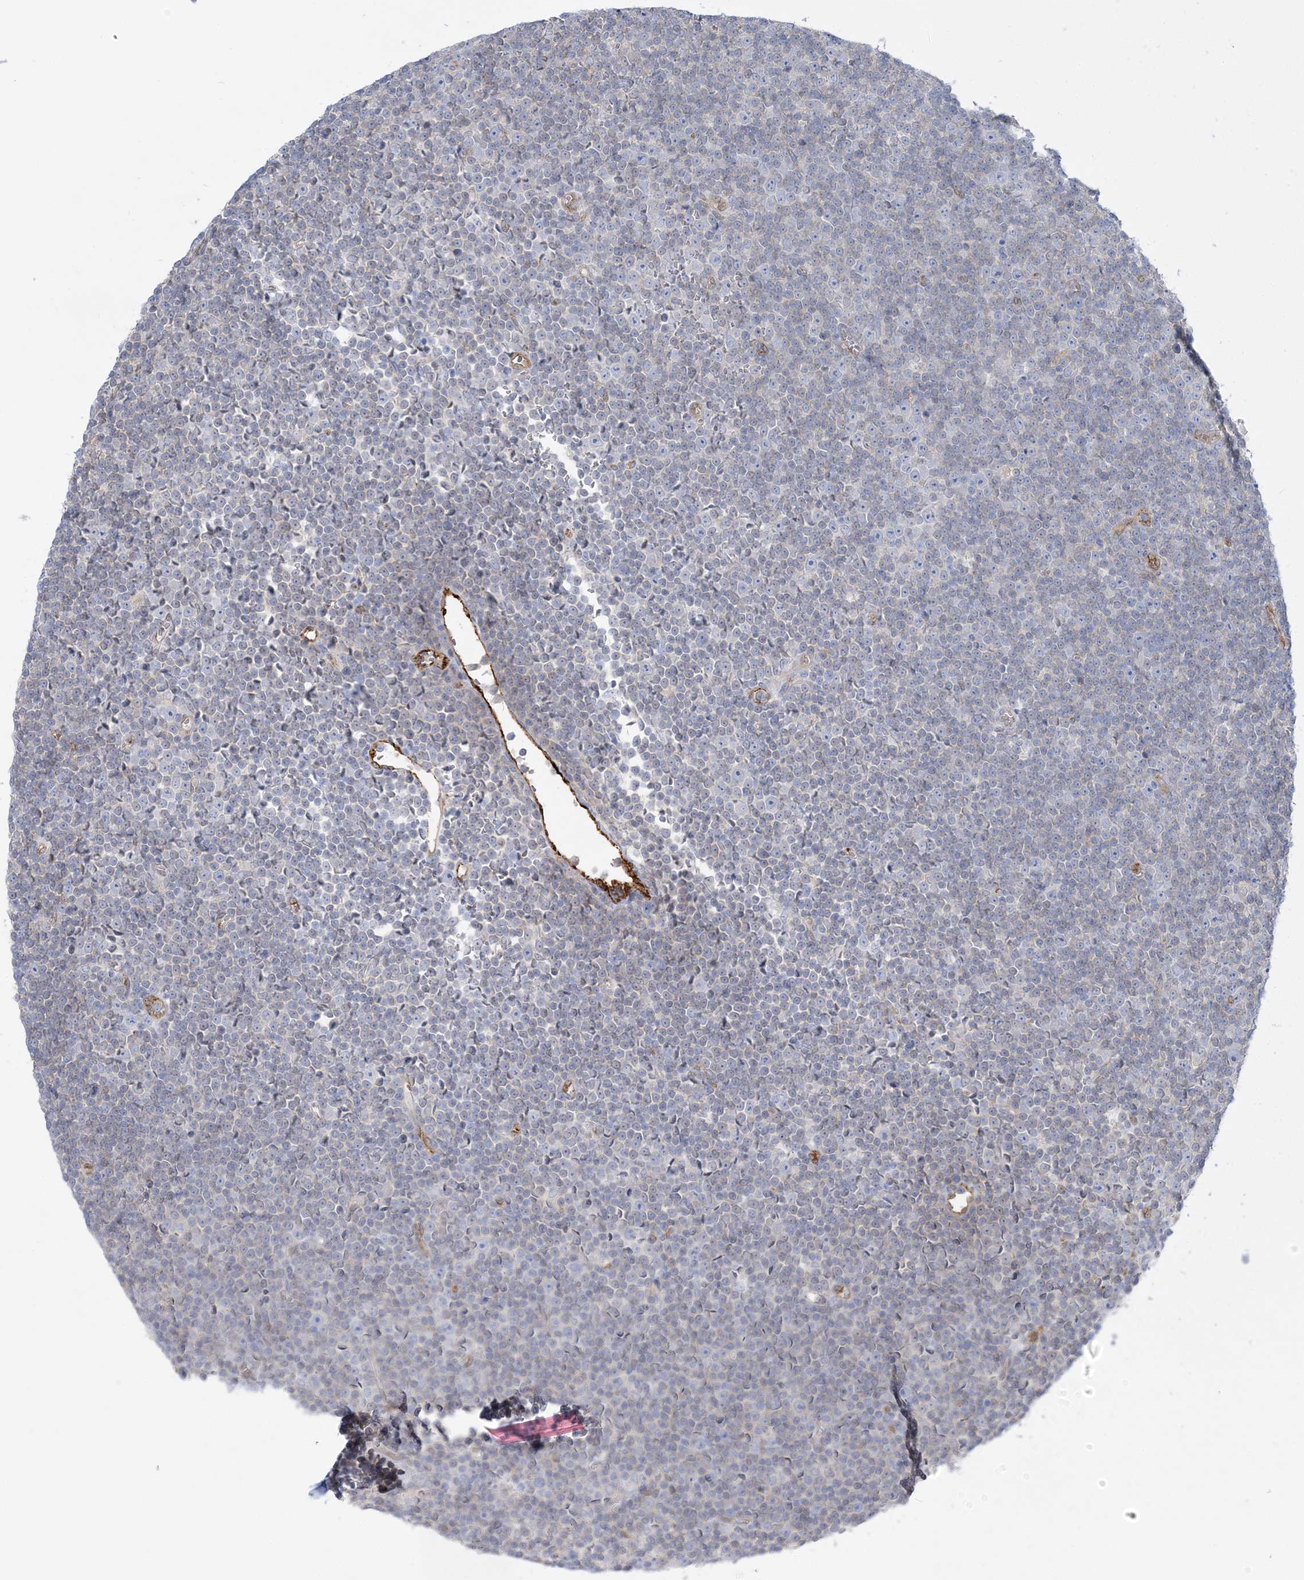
{"staining": {"intensity": "negative", "quantity": "none", "location": "none"}, "tissue": "lymphoma", "cell_type": "Tumor cells", "image_type": "cancer", "snomed": [{"axis": "morphology", "description": "Malignant lymphoma, non-Hodgkin's type, Low grade"}, {"axis": "topography", "description": "Lymph node"}], "caption": "DAB (3,3'-diaminobenzidine) immunohistochemical staining of lymphoma demonstrates no significant staining in tumor cells.", "gene": "INPP1", "patient": {"sex": "female", "age": 67}}